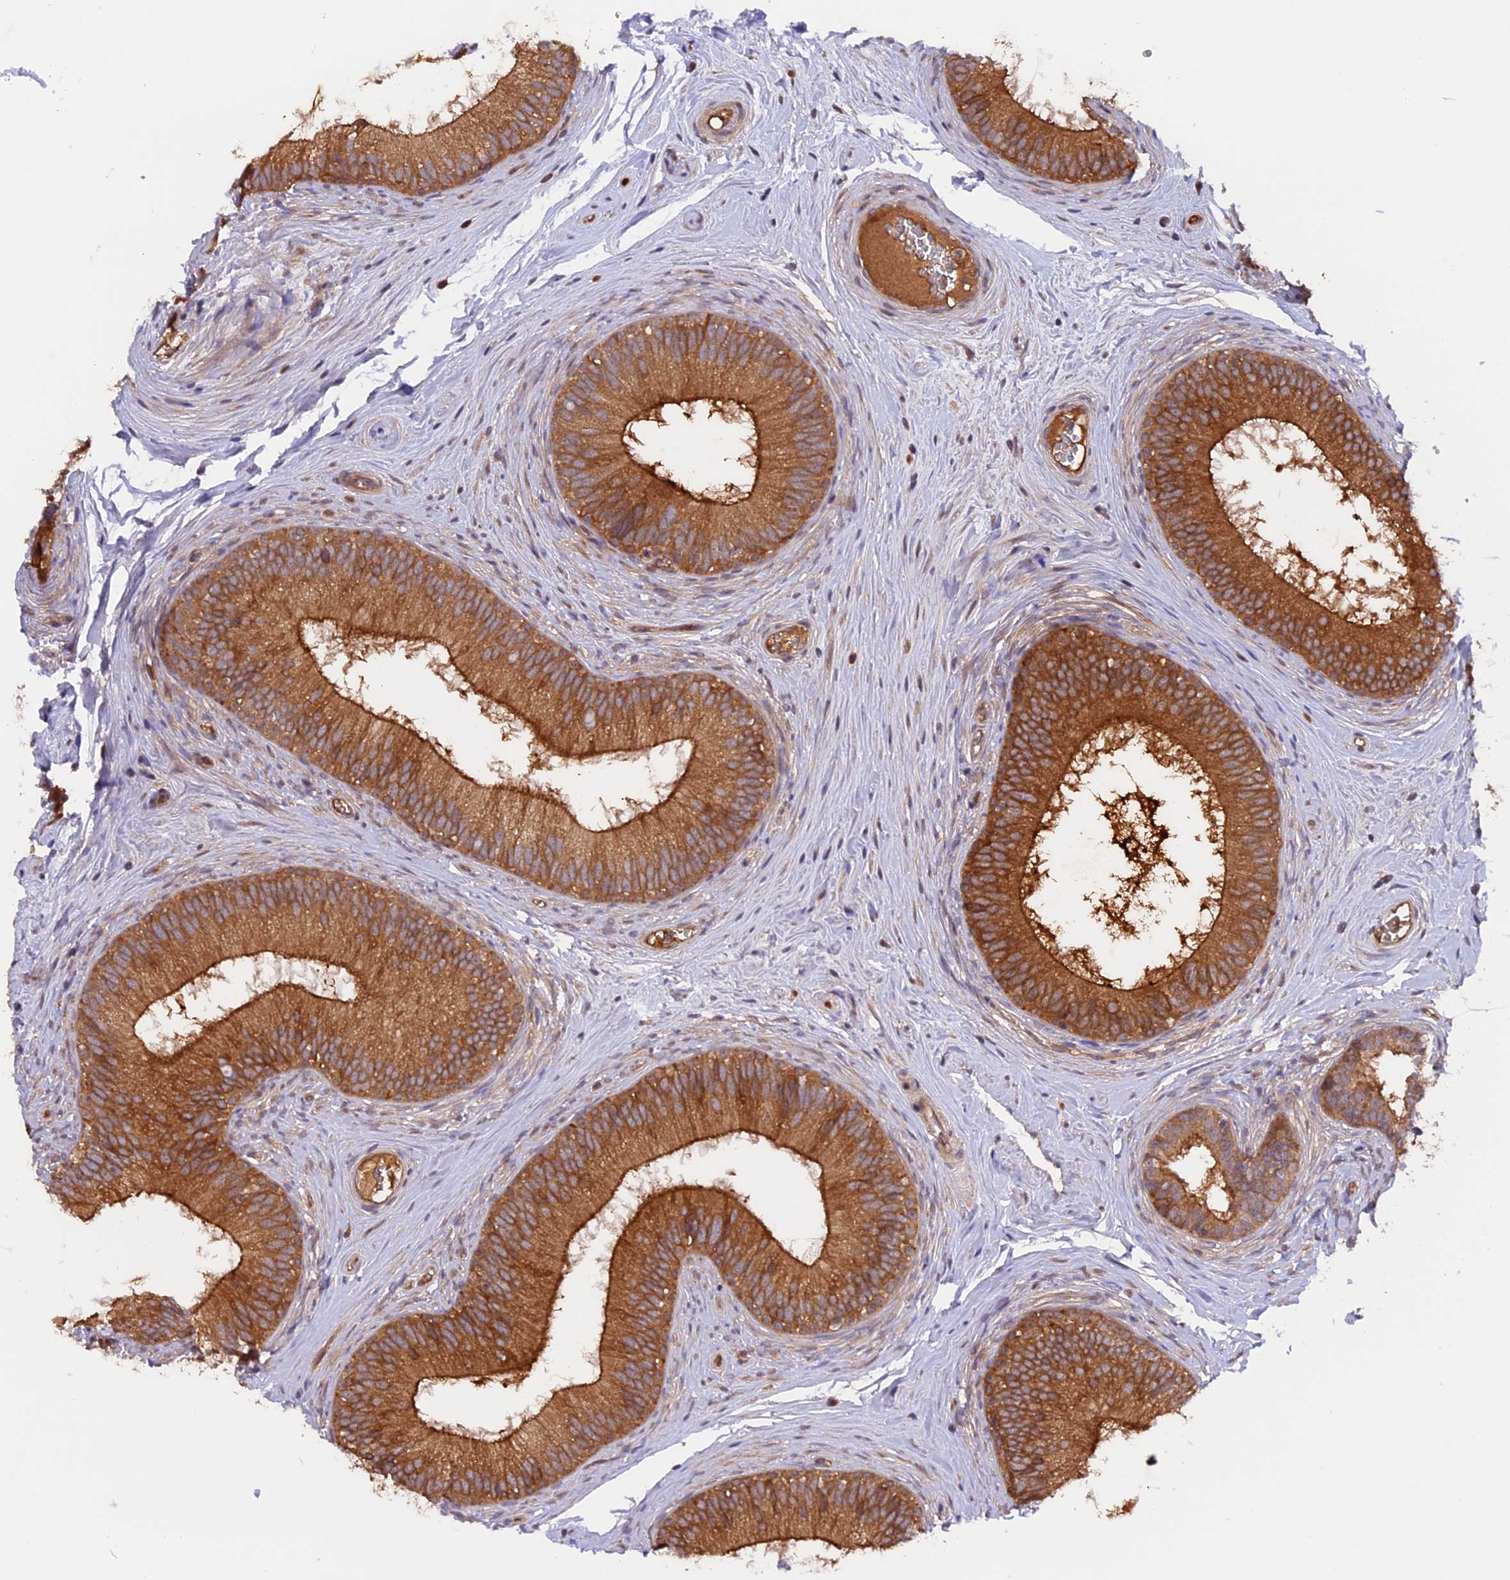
{"staining": {"intensity": "strong", "quantity": ">75%", "location": "cytoplasmic/membranous"}, "tissue": "epididymis", "cell_type": "Glandular cells", "image_type": "normal", "snomed": [{"axis": "morphology", "description": "Normal tissue, NOS"}, {"axis": "topography", "description": "Epididymis"}], "caption": "Immunohistochemical staining of normal human epididymis shows >75% levels of strong cytoplasmic/membranous protein staining in approximately >75% of glandular cells.", "gene": "SETD6", "patient": {"sex": "male", "age": 33}}